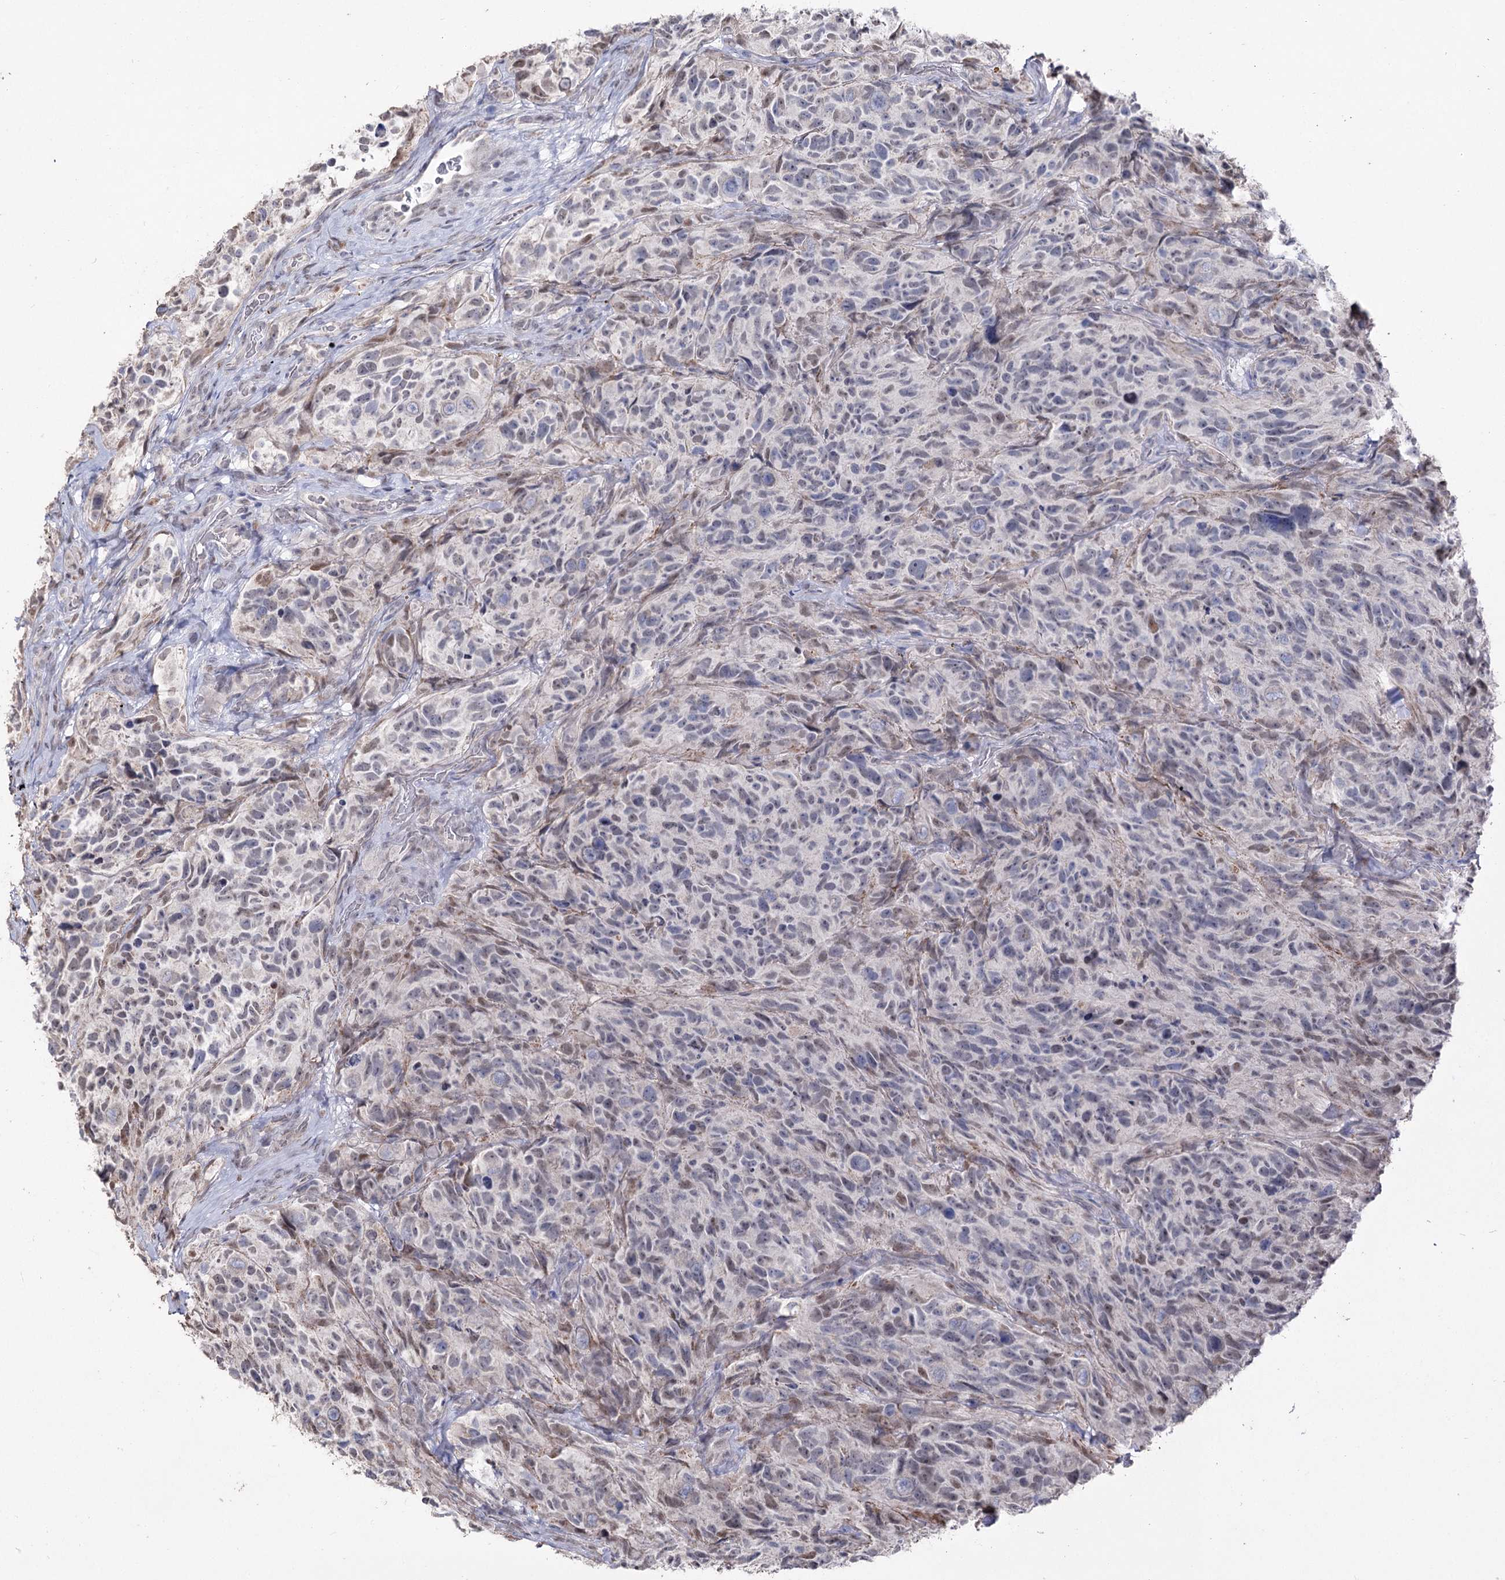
{"staining": {"intensity": "negative", "quantity": "none", "location": "none"}, "tissue": "glioma", "cell_type": "Tumor cells", "image_type": "cancer", "snomed": [{"axis": "morphology", "description": "Glioma, malignant, High grade"}, {"axis": "topography", "description": "Brain"}], "caption": "An image of glioma stained for a protein displays no brown staining in tumor cells.", "gene": "RUFY4", "patient": {"sex": "male", "age": 69}}